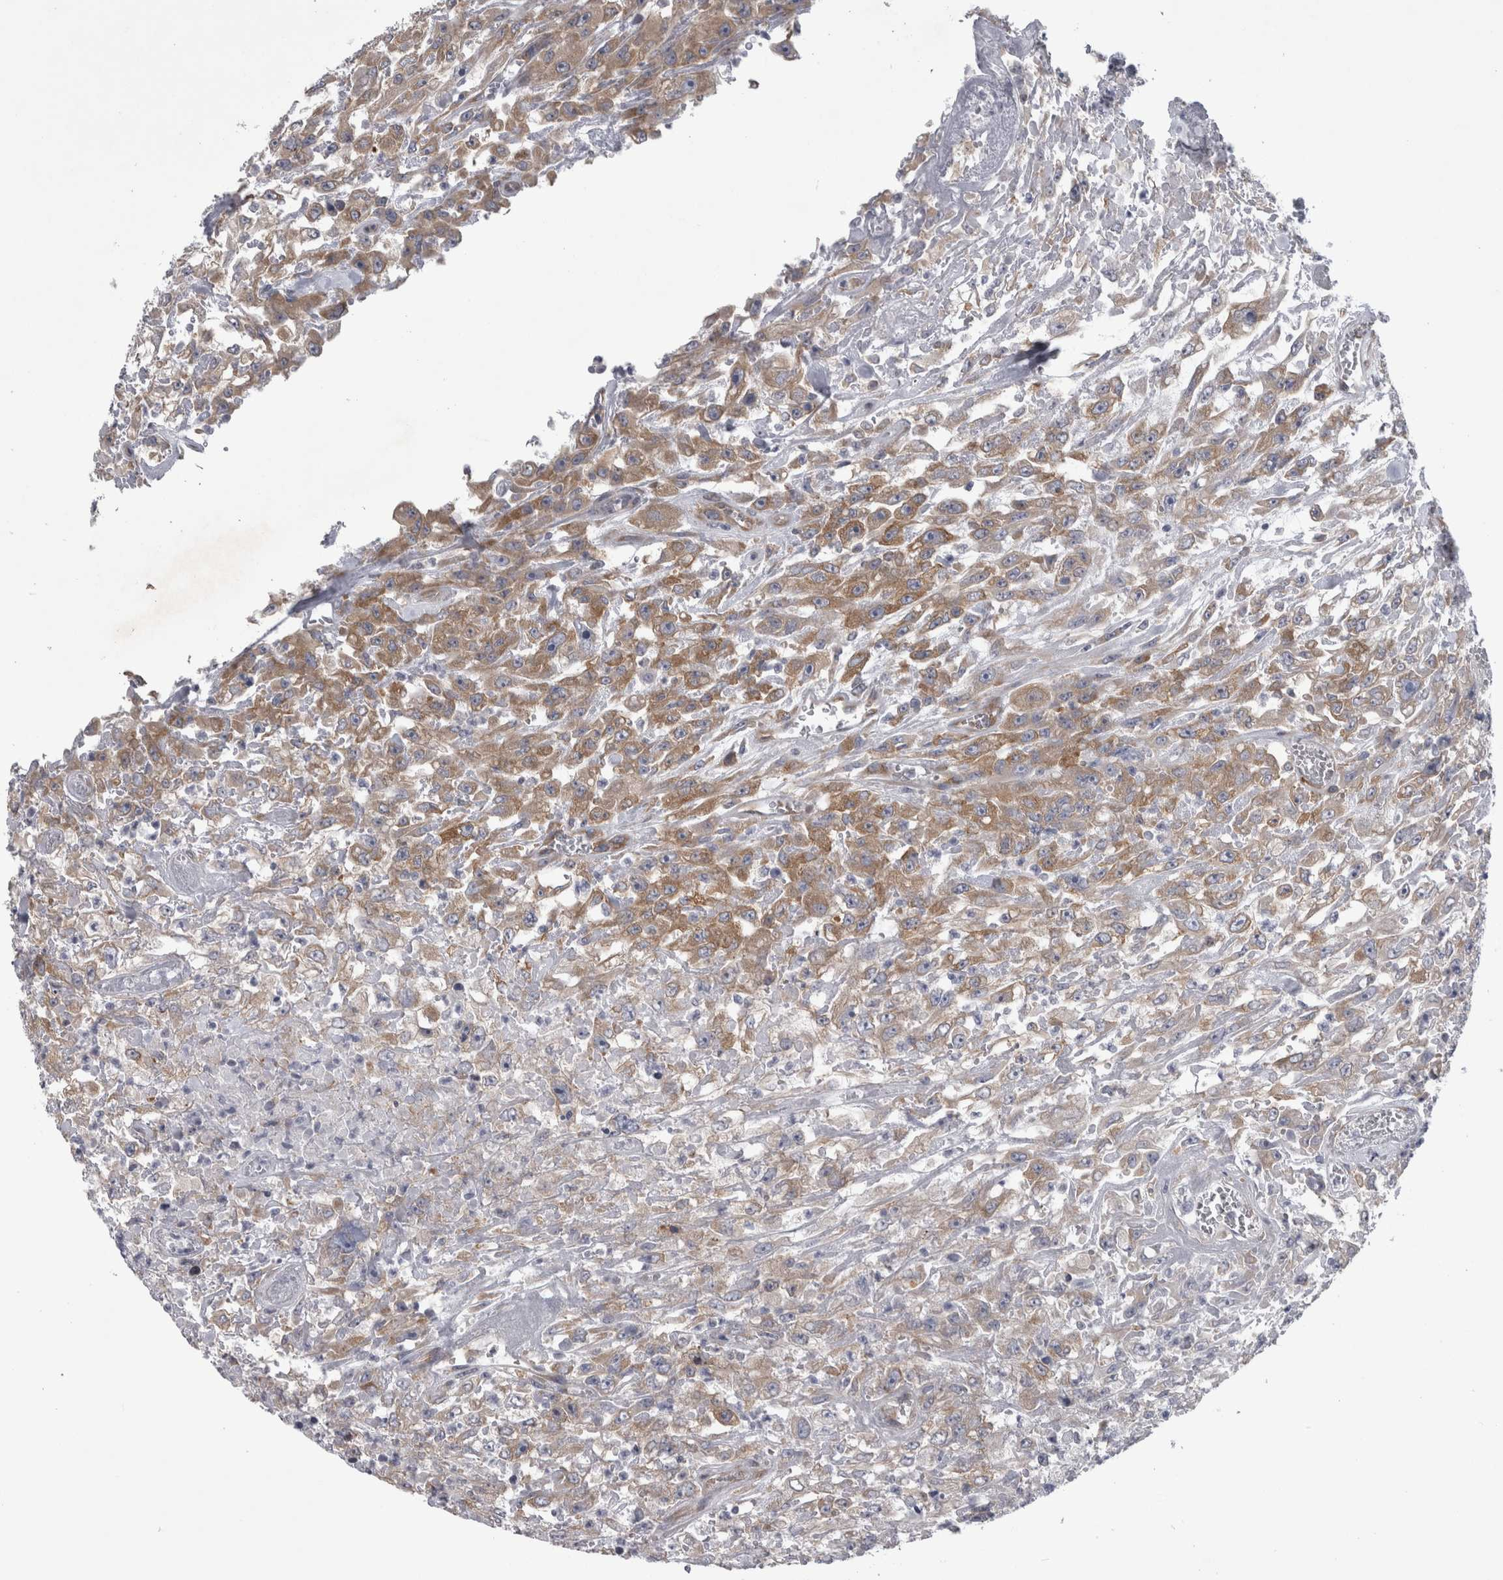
{"staining": {"intensity": "moderate", "quantity": ">75%", "location": "cytoplasmic/membranous"}, "tissue": "urothelial cancer", "cell_type": "Tumor cells", "image_type": "cancer", "snomed": [{"axis": "morphology", "description": "Urothelial carcinoma, High grade"}, {"axis": "topography", "description": "Urinary bladder"}], "caption": "Human urothelial cancer stained for a protein (brown) shows moderate cytoplasmic/membranous positive staining in about >75% of tumor cells.", "gene": "PRRC2C", "patient": {"sex": "male", "age": 46}}